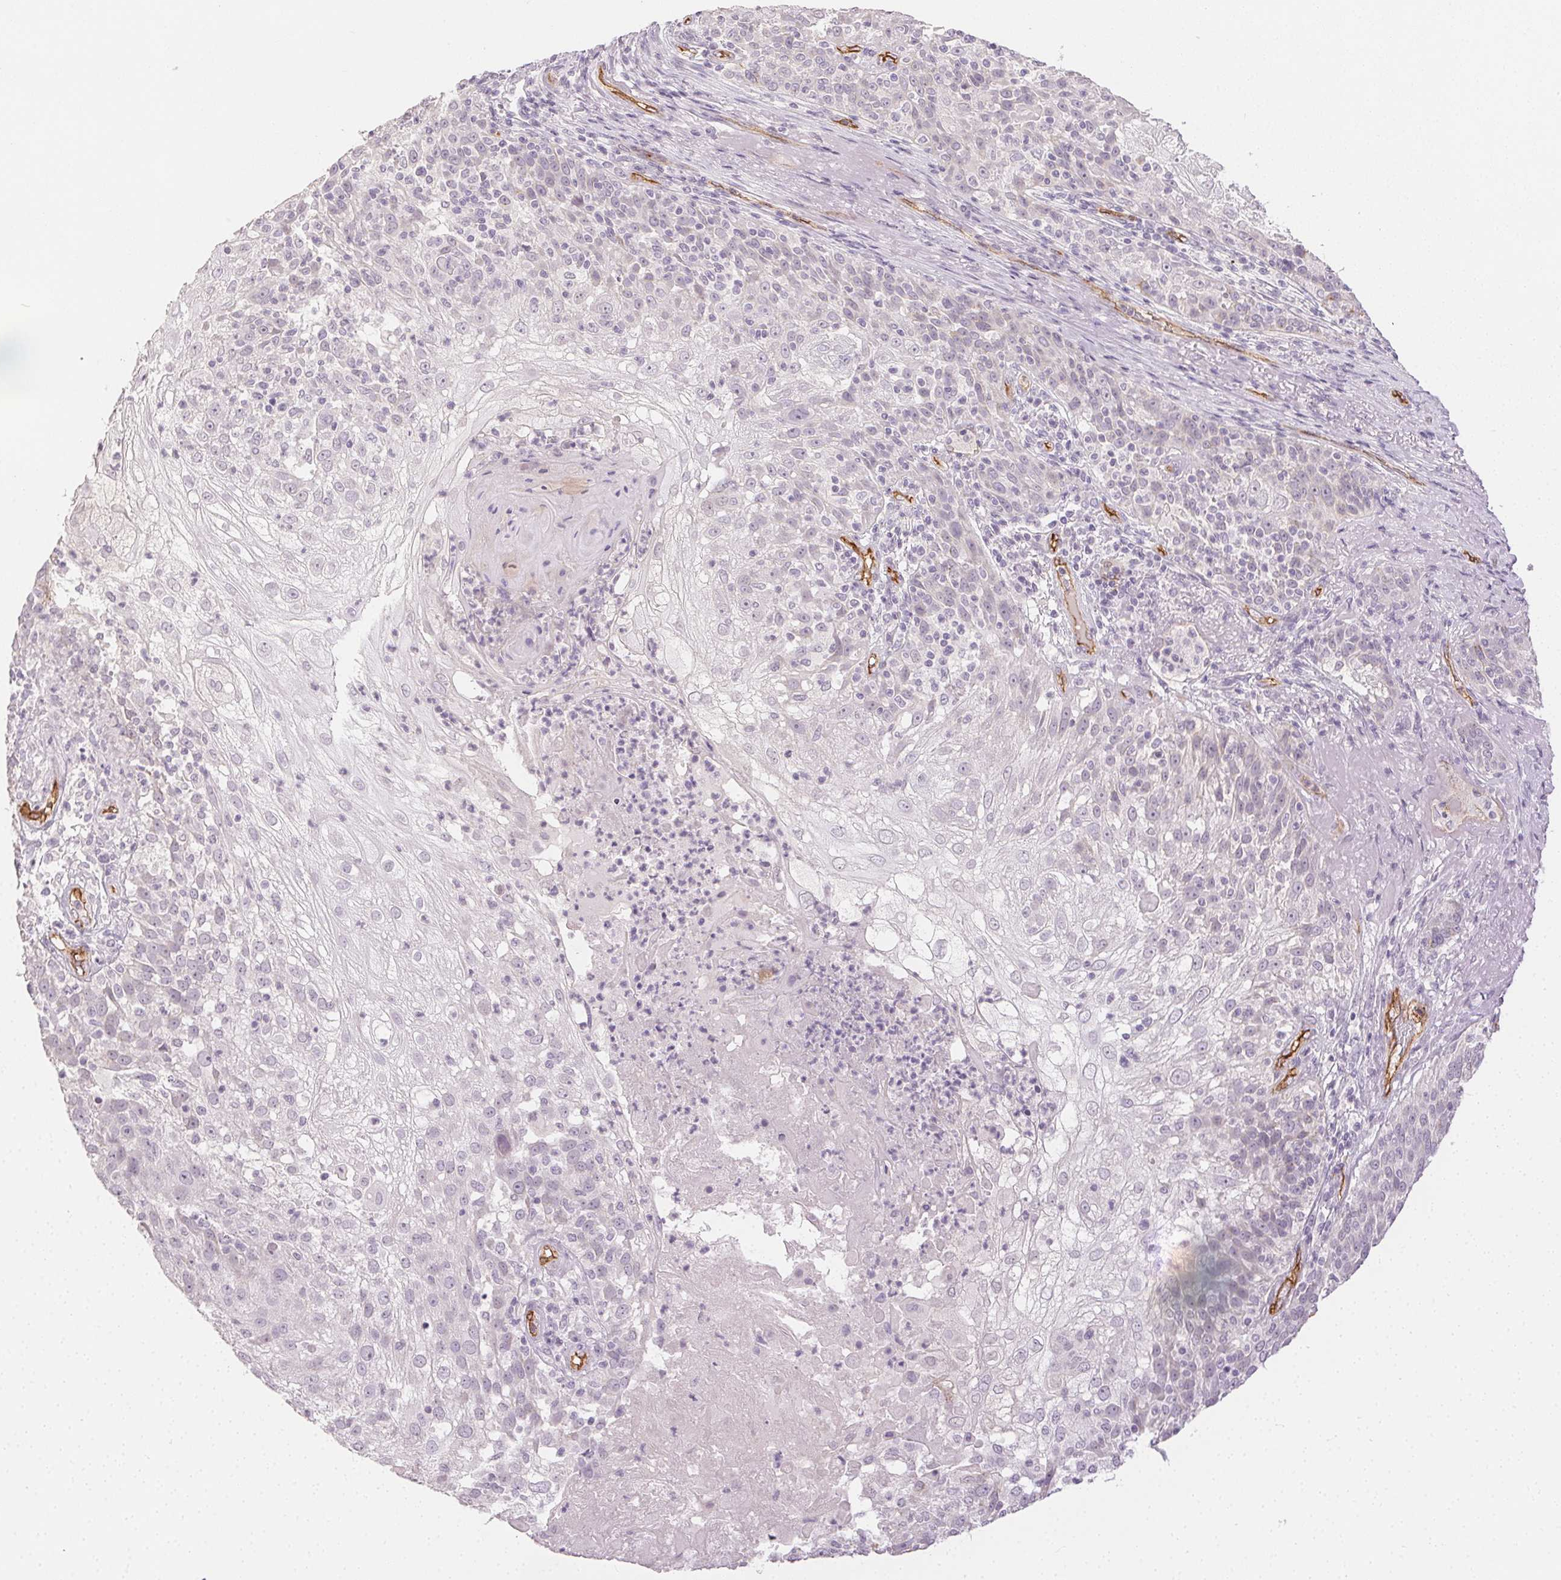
{"staining": {"intensity": "negative", "quantity": "none", "location": "none"}, "tissue": "skin cancer", "cell_type": "Tumor cells", "image_type": "cancer", "snomed": [{"axis": "morphology", "description": "Normal tissue, NOS"}, {"axis": "morphology", "description": "Squamous cell carcinoma, NOS"}, {"axis": "topography", "description": "Skin"}], "caption": "IHC image of neoplastic tissue: skin cancer (squamous cell carcinoma) stained with DAB (3,3'-diaminobenzidine) demonstrates no significant protein staining in tumor cells.", "gene": "PODXL", "patient": {"sex": "female", "age": 83}}